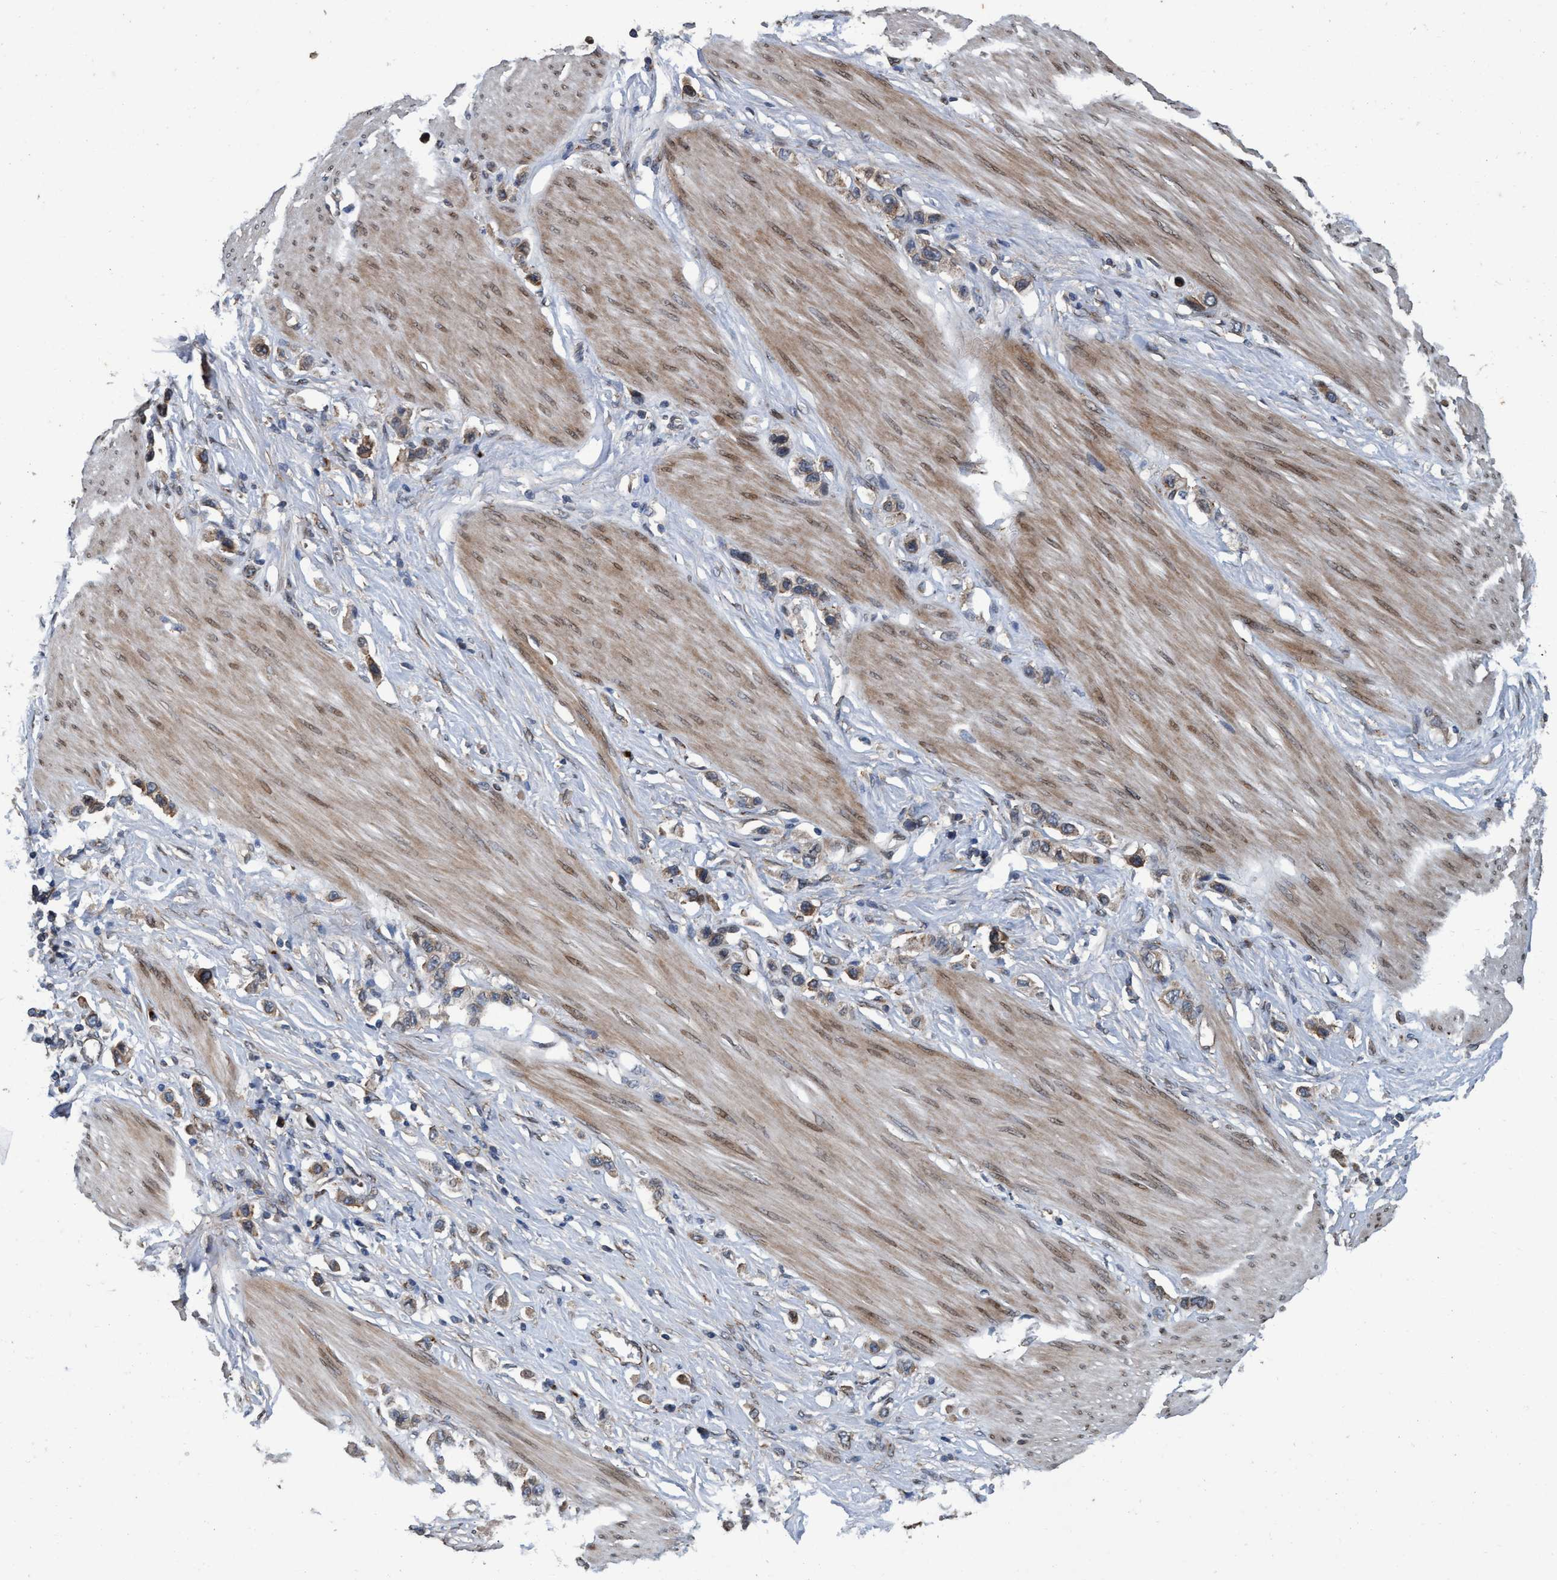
{"staining": {"intensity": "moderate", "quantity": "25%-75%", "location": "cytoplasmic/membranous"}, "tissue": "stomach cancer", "cell_type": "Tumor cells", "image_type": "cancer", "snomed": [{"axis": "morphology", "description": "Adenocarcinoma, NOS"}, {"axis": "topography", "description": "Stomach"}], "caption": "This photomicrograph exhibits stomach adenocarcinoma stained with immunohistochemistry to label a protein in brown. The cytoplasmic/membranous of tumor cells show moderate positivity for the protein. Nuclei are counter-stained blue.", "gene": "MACC1", "patient": {"sex": "female", "age": 65}}